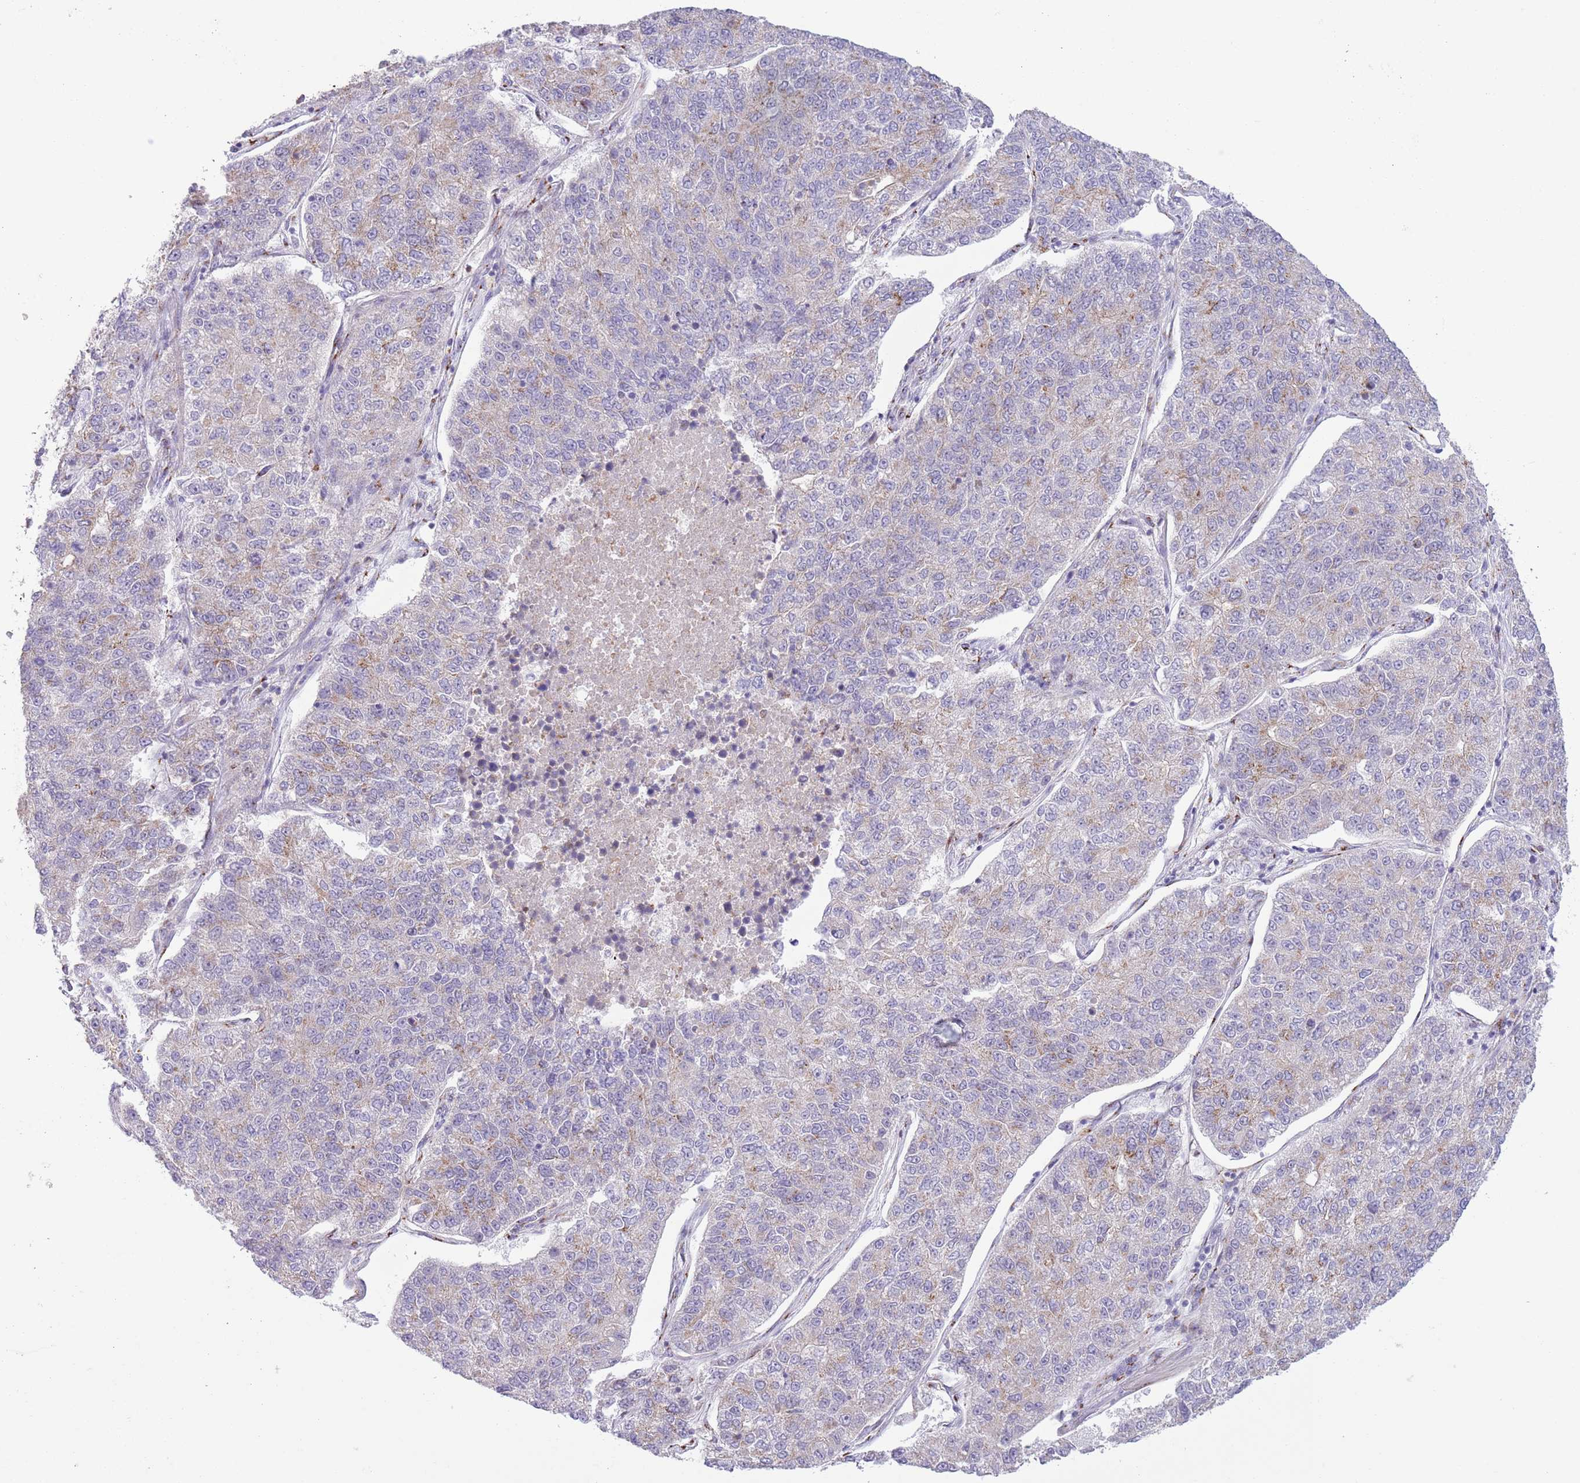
{"staining": {"intensity": "weak", "quantity": "<25%", "location": "cytoplasmic/membranous"}, "tissue": "lung cancer", "cell_type": "Tumor cells", "image_type": "cancer", "snomed": [{"axis": "morphology", "description": "Adenocarcinoma, NOS"}, {"axis": "topography", "description": "Lung"}], "caption": "Lung cancer (adenocarcinoma) was stained to show a protein in brown. There is no significant expression in tumor cells. Nuclei are stained in blue.", "gene": "C20orf96", "patient": {"sex": "male", "age": 49}}